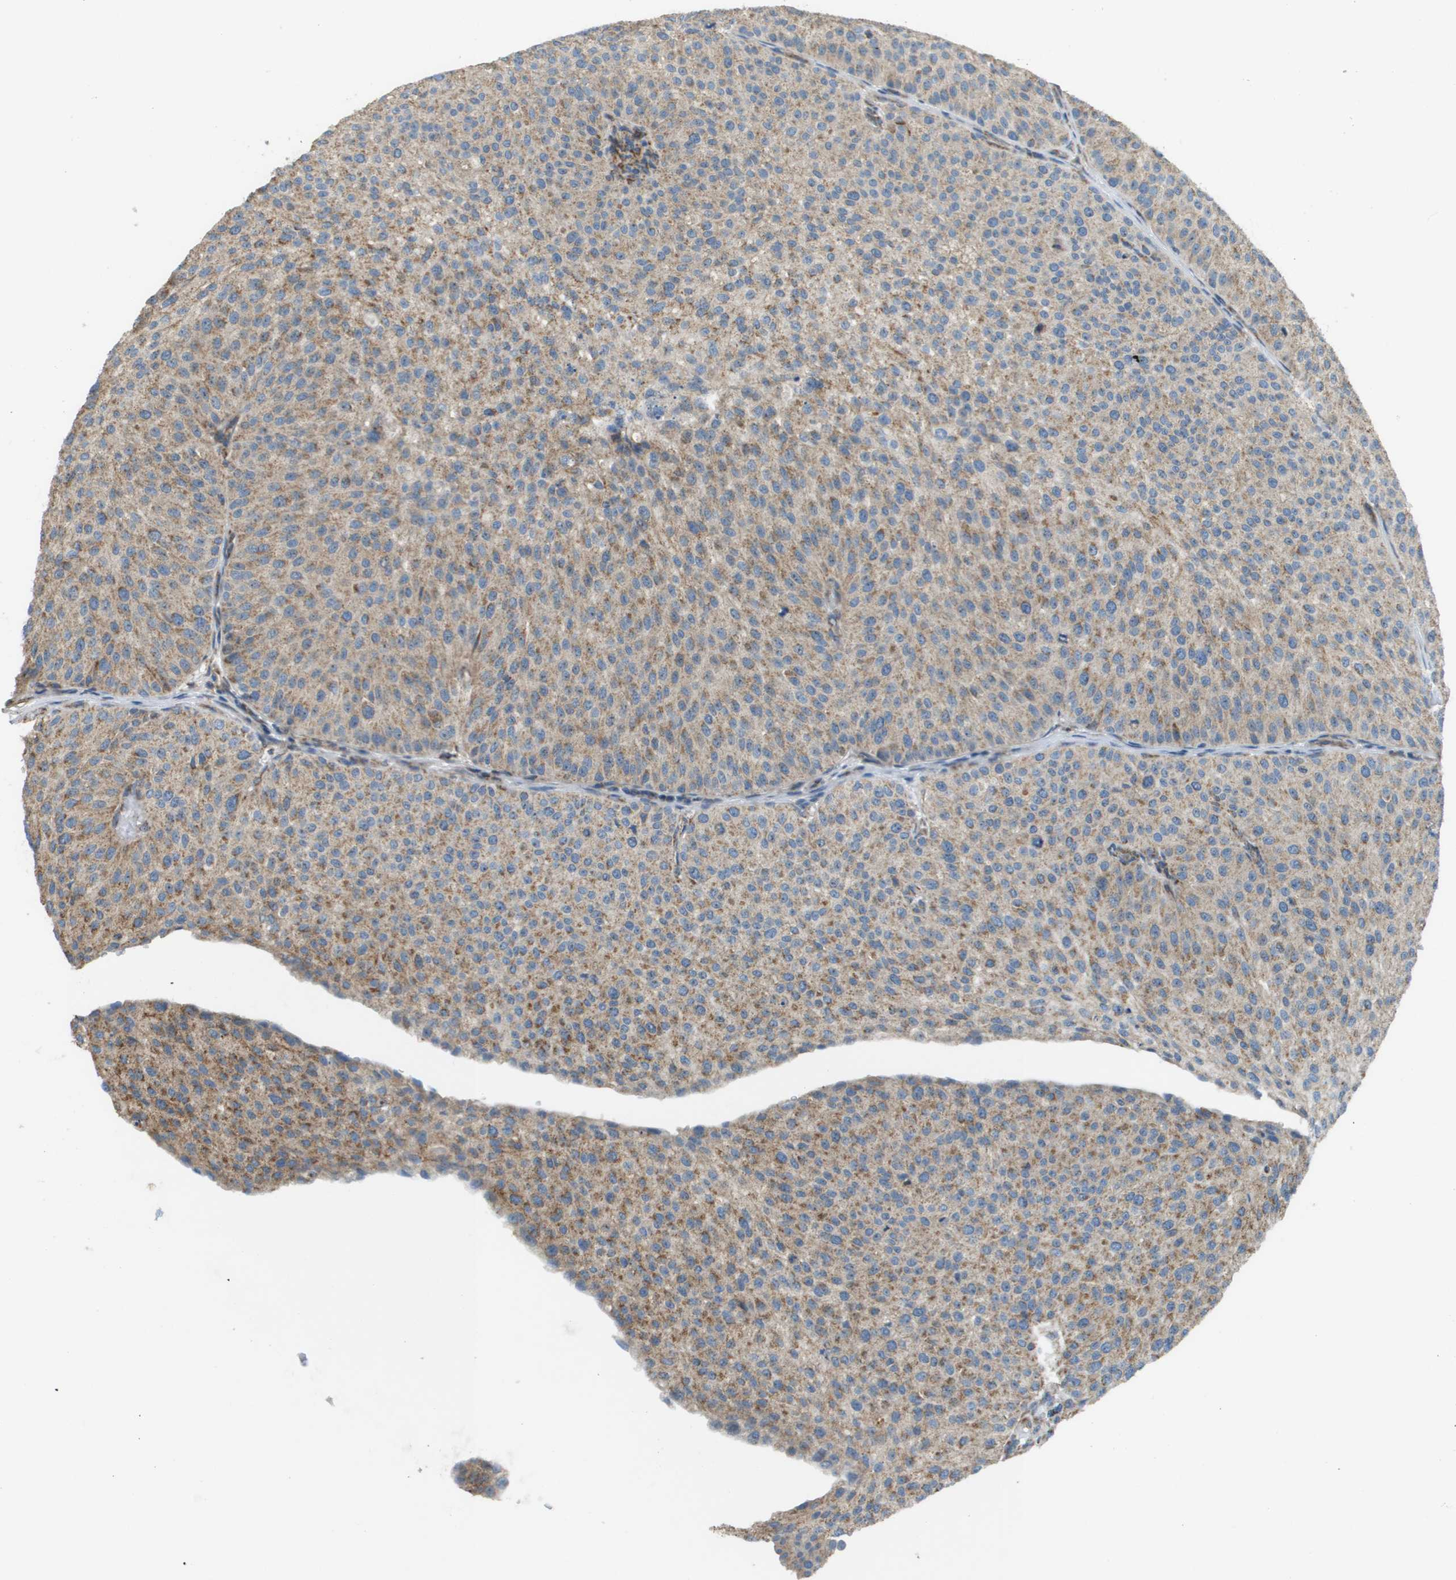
{"staining": {"intensity": "moderate", "quantity": ">75%", "location": "cytoplasmic/membranous"}, "tissue": "urothelial cancer", "cell_type": "Tumor cells", "image_type": "cancer", "snomed": [{"axis": "morphology", "description": "Urothelial carcinoma, Low grade"}, {"axis": "topography", "description": "Smooth muscle"}, {"axis": "topography", "description": "Urinary bladder"}], "caption": "A photomicrograph of human urothelial cancer stained for a protein demonstrates moderate cytoplasmic/membranous brown staining in tumor cells.", "gene": "NRK", "patient": {"sex": "male", "age": 60}}